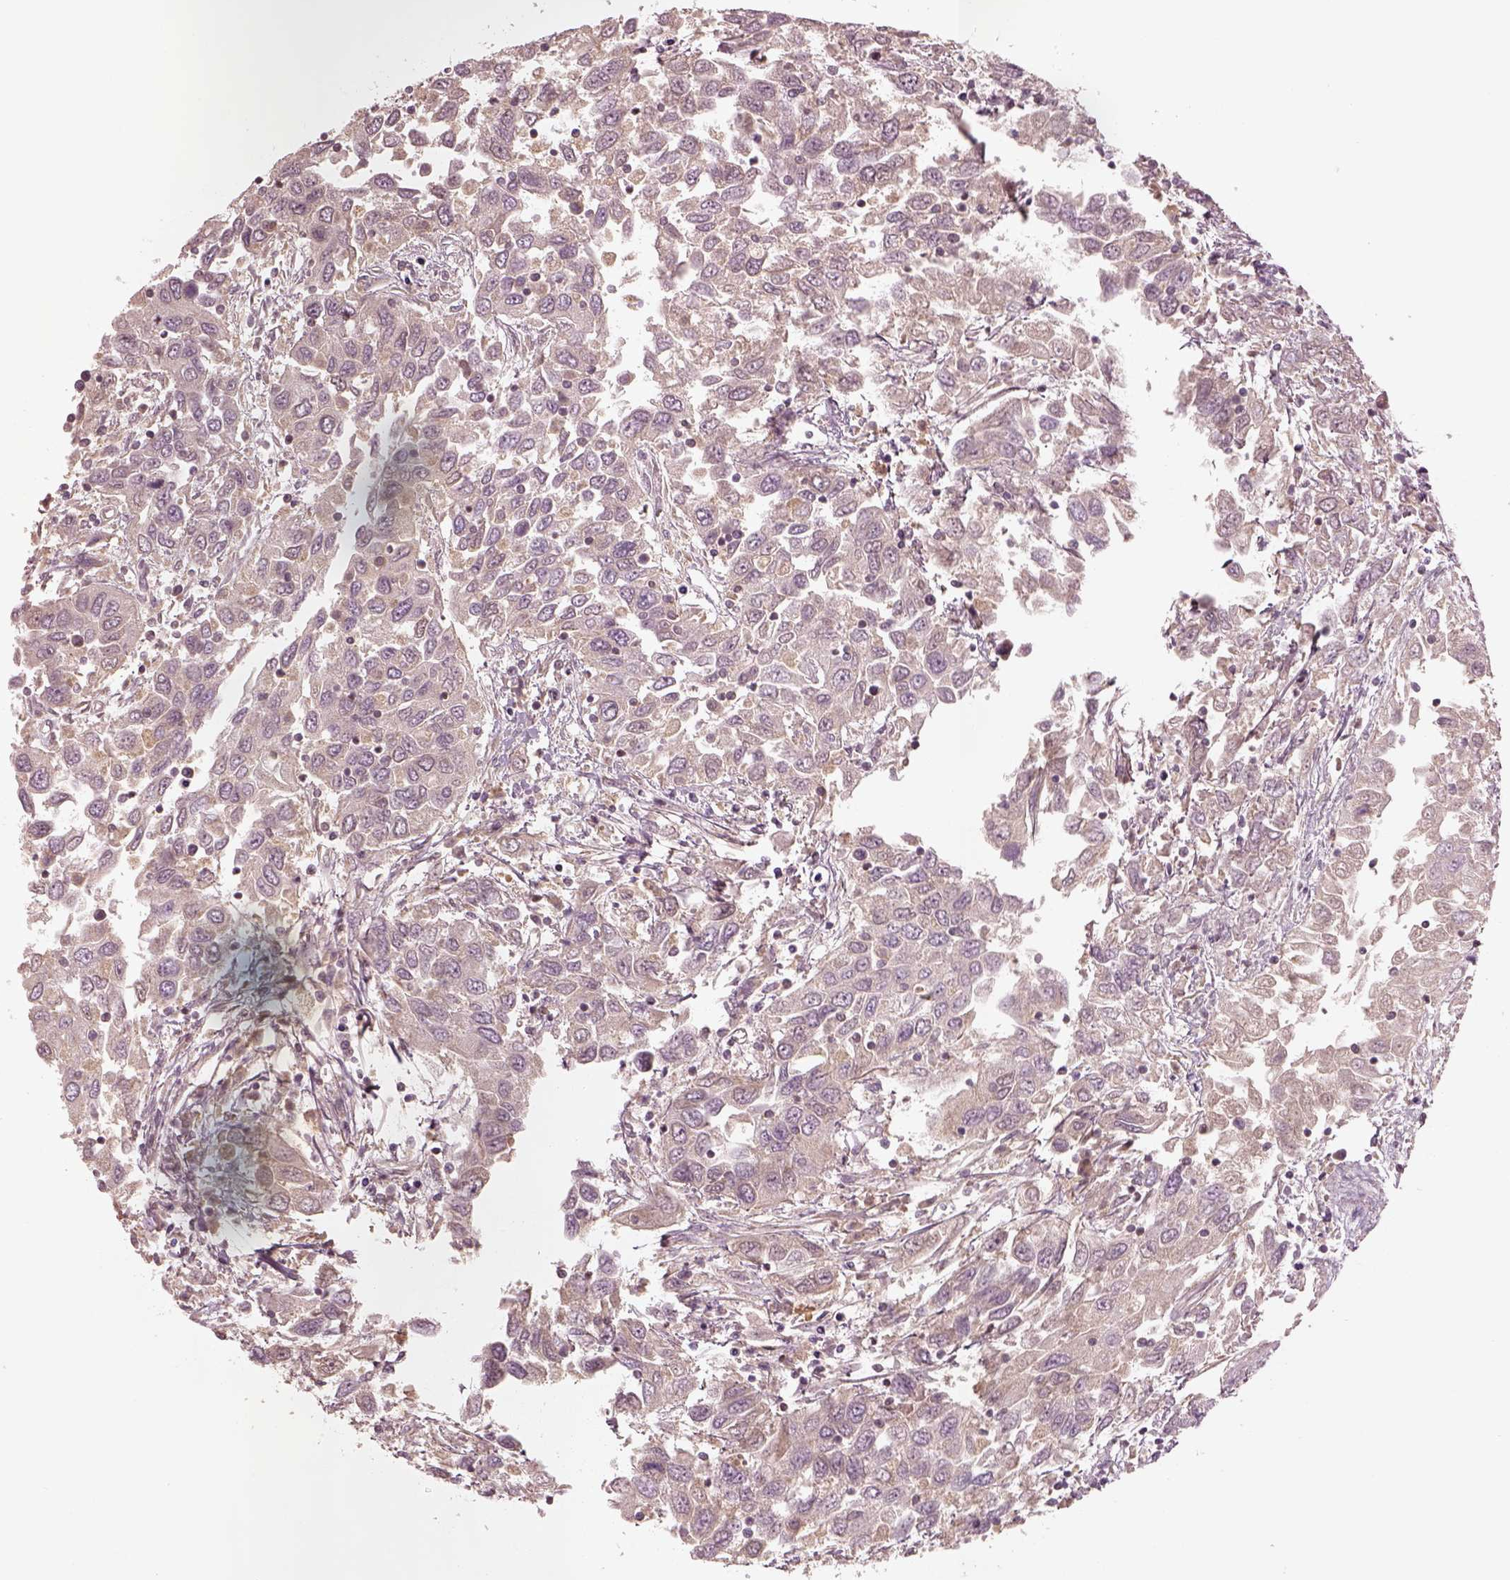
{"staining": {"intensity": "weak", "quantity": ">75%", "location": "cytoplasmic/membranous"}, "tissue": "urothelial cancer", "cell_type": "Tumor cells", "image_type": "cancer", "snomed": [{"axis": "morphology", "description": "Urothelial carcinoma, High grade"}, {"axis": "topography", "description": "Urinary bladder"}], "caption": "Urothelial cancer was stained to show a protein in brown. There is low levels of weak cytoplasmic/membranous expression in about >75% of tumor cells. (IHC, brightfield microscopy, high magnification).", "gene": "TLX3", "patient": {"sex": "male", "age": 76}}